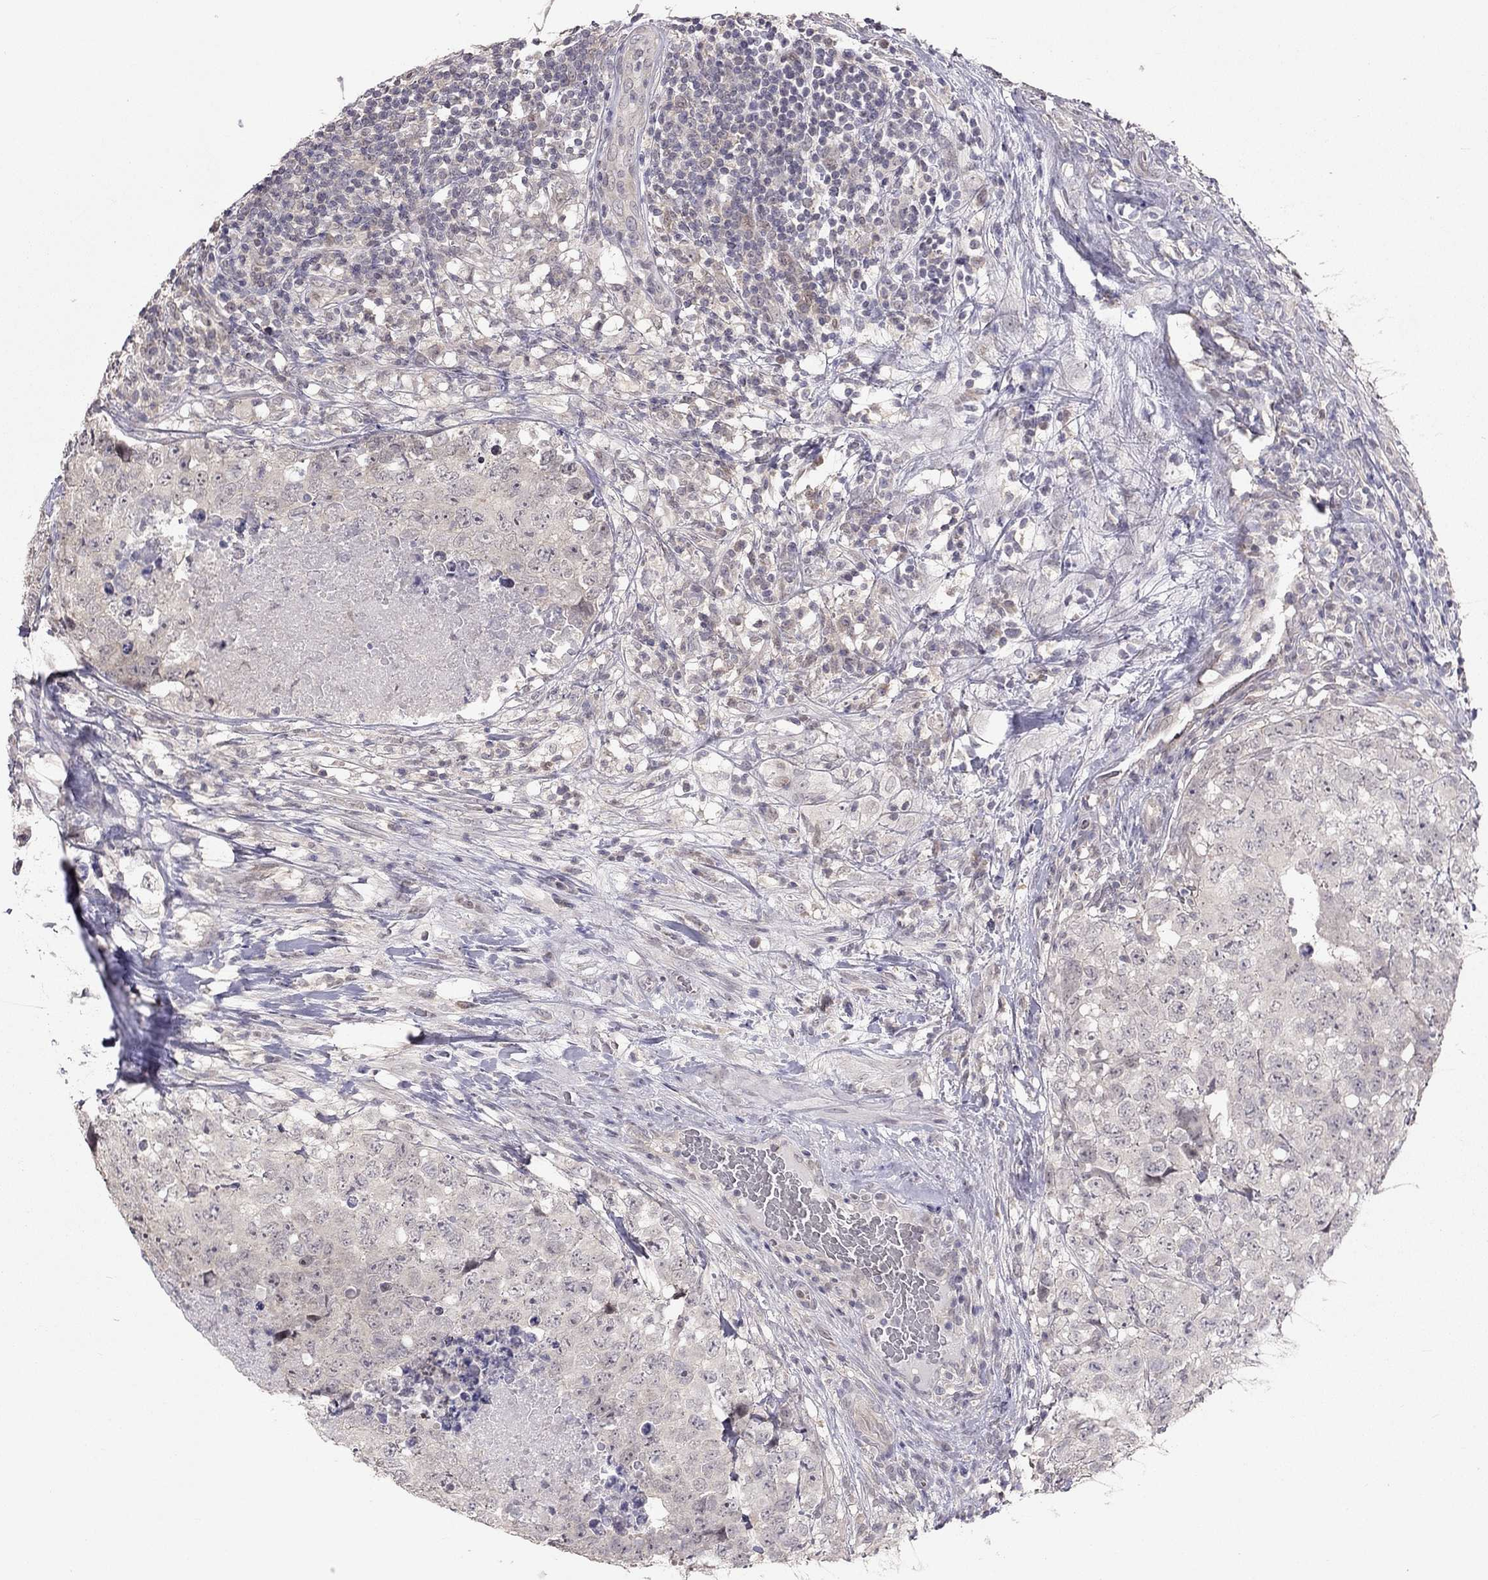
{"staining": {"intensity": "negative", "quantity": "none", "location": "none"}, "tissue": "testis cancer", "cell_type": "Tumor cells", "image_type": "cancer", "snomed": [{"axis": "morphology", "description": "Seminoma, NOS"}, {"axis": "topography", "description": "Testis"}], "caption": "Micrograph shows no protein staining in tumor cells of testis seminoma tissue.", "gene": "HSF2BP", "patient": {"sex": "male", "age": 34}}